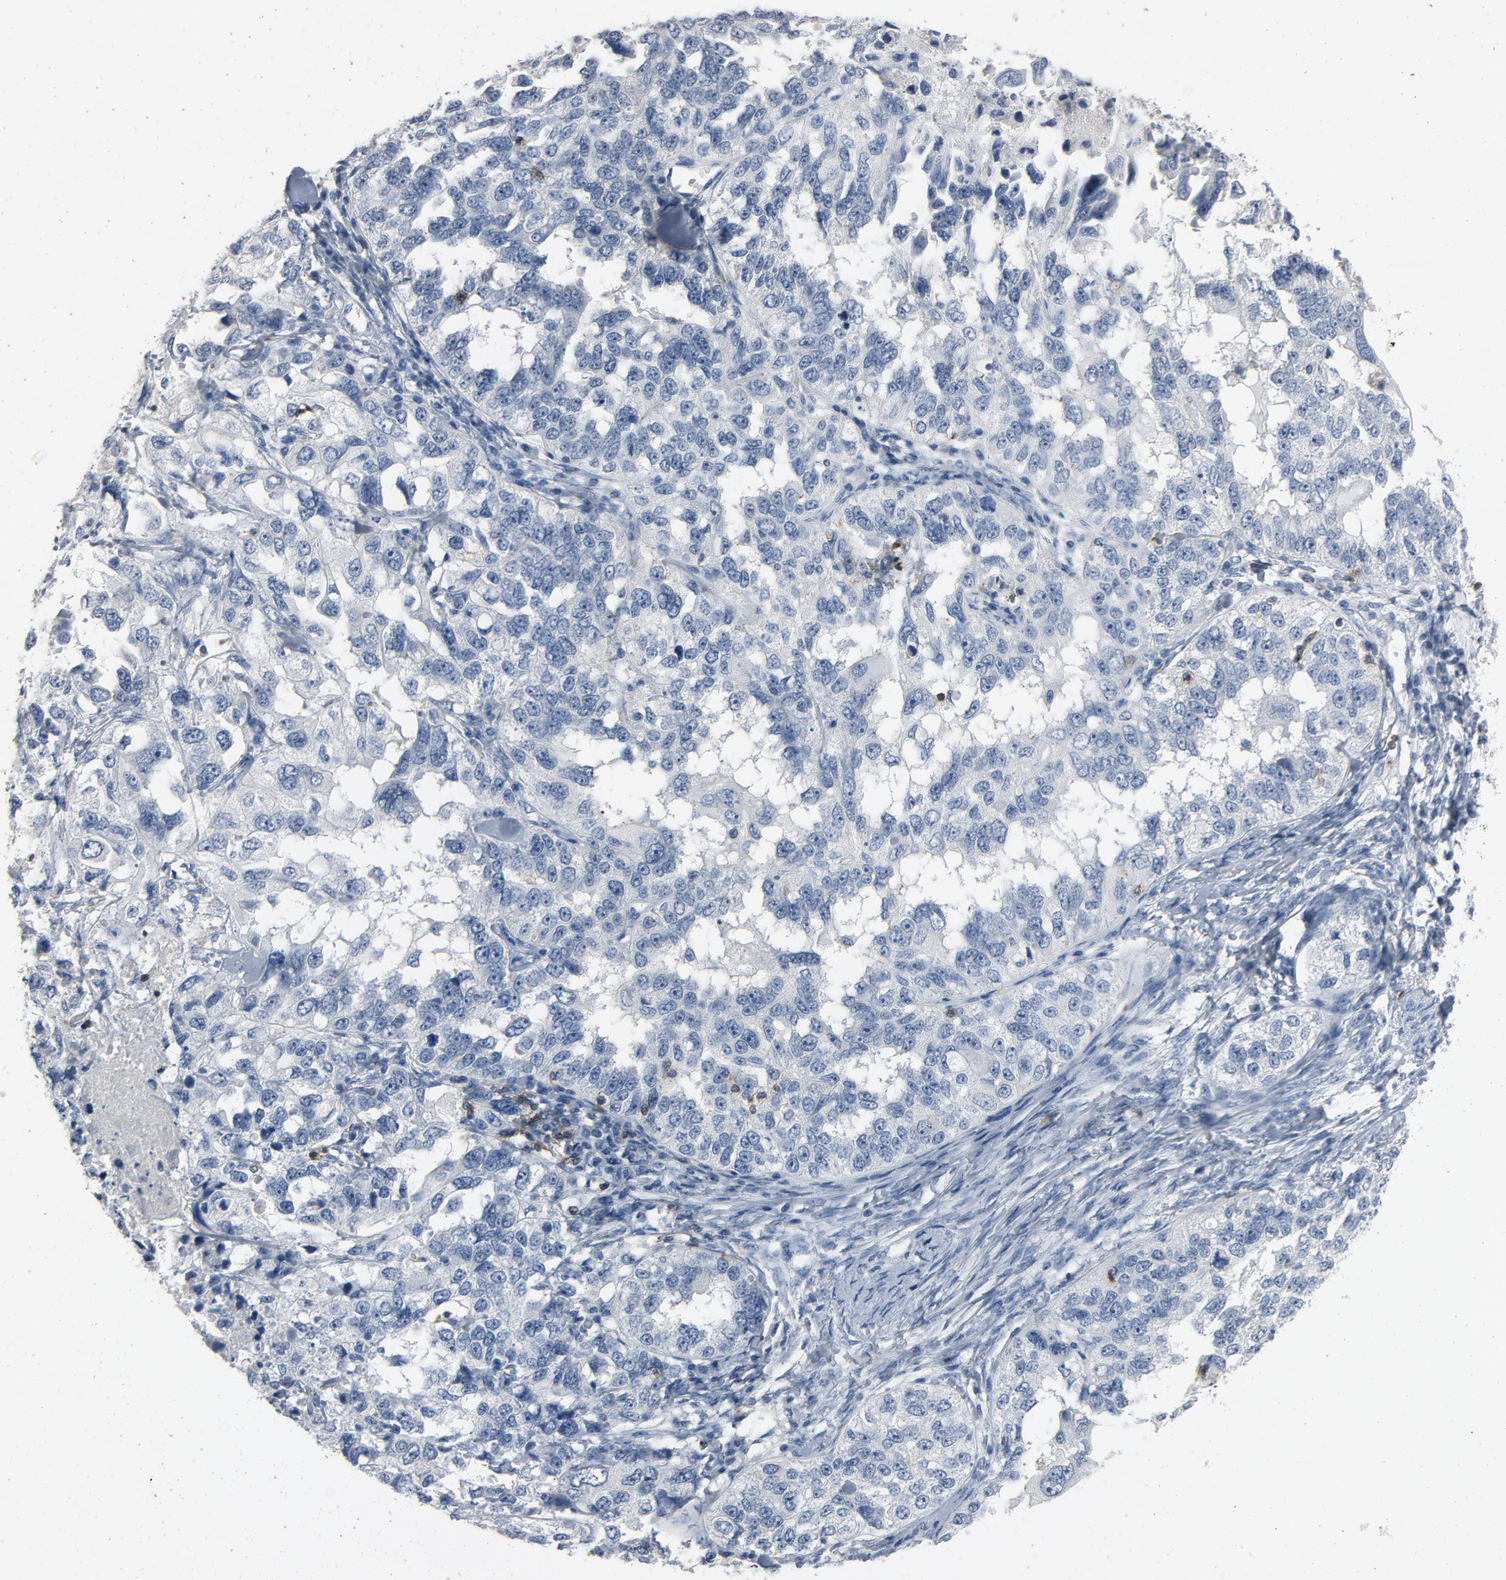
{"staining": {"intensity": "negative", "quantity": "none", "location": "none"}, "tissue": "ovarian cancer", "cell_type": "Tumor cells", "image_type": "cancer", "snomed": [{"axis": "morphology", "description": "Cystadenocarcinoma, serous, NOS"}, {"axis": "topography", "description": "Ovary"}], "caption": "A high-resolution micrograph shows immunohistochemistry staining of ovarian cancer (serous cystadenocarcinoma), which demonstrates no significant positivity in tumor cells.", "gene": "LCK", "patient": {"sex": "female", "age": 82}}